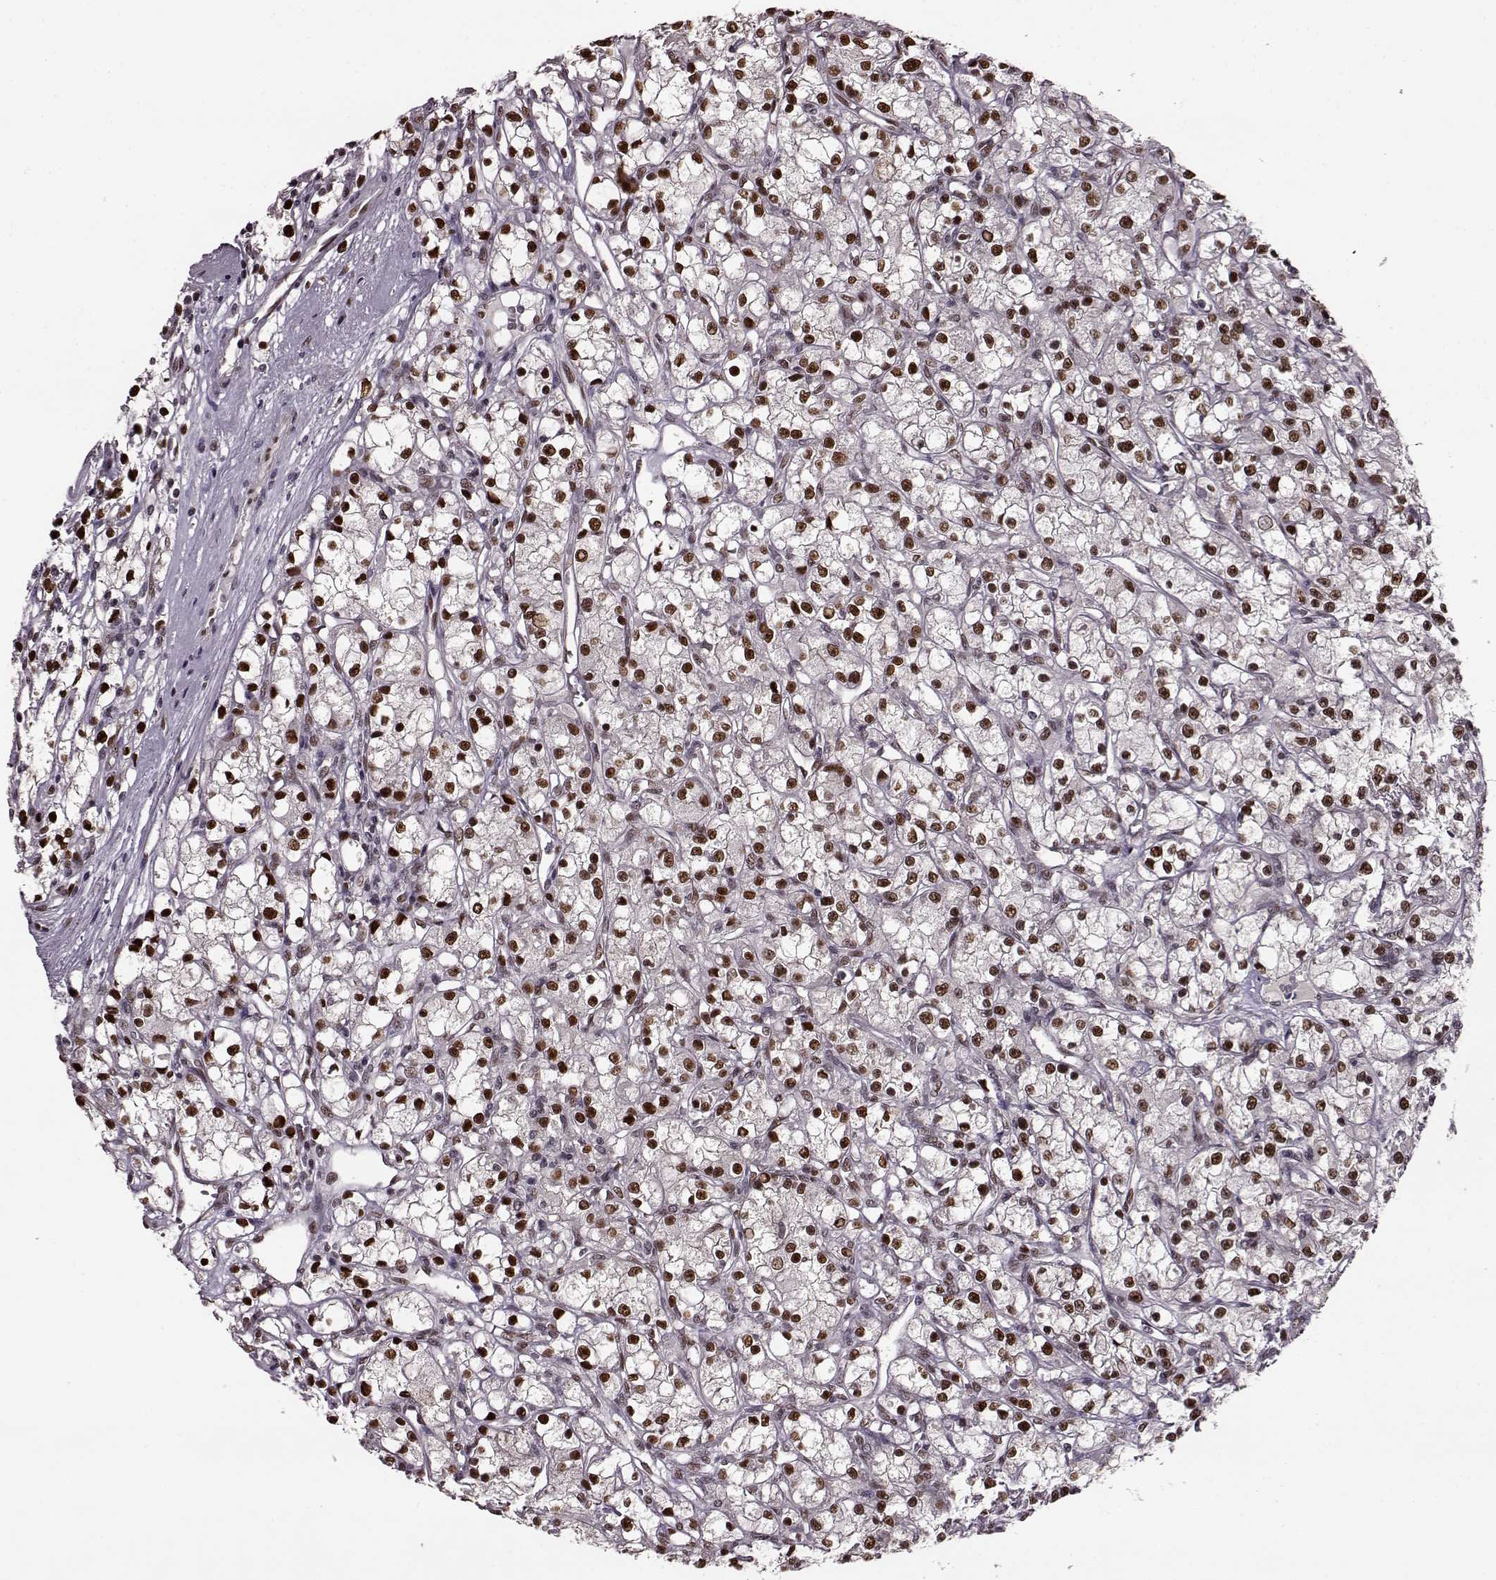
{"staining": {"intensity": "strong", "quantity": ">75%", "location": "nuclear"}, "tissue": "renal cancer", "cell_type": "Tumor cells", "image_type": "cancer", "snomed": [{"axis": "morphology", "description": "Adenocarcinoma, NOS"}, {"axis": "topography", "description": "Kidney"}], "caption": "The immunohistochemical stain shows strong nuclear expression in tumor cells of renal adenocarcinoma tissue.", "gene": "FTO", "patient": {"sex": "female", "age": 59}}